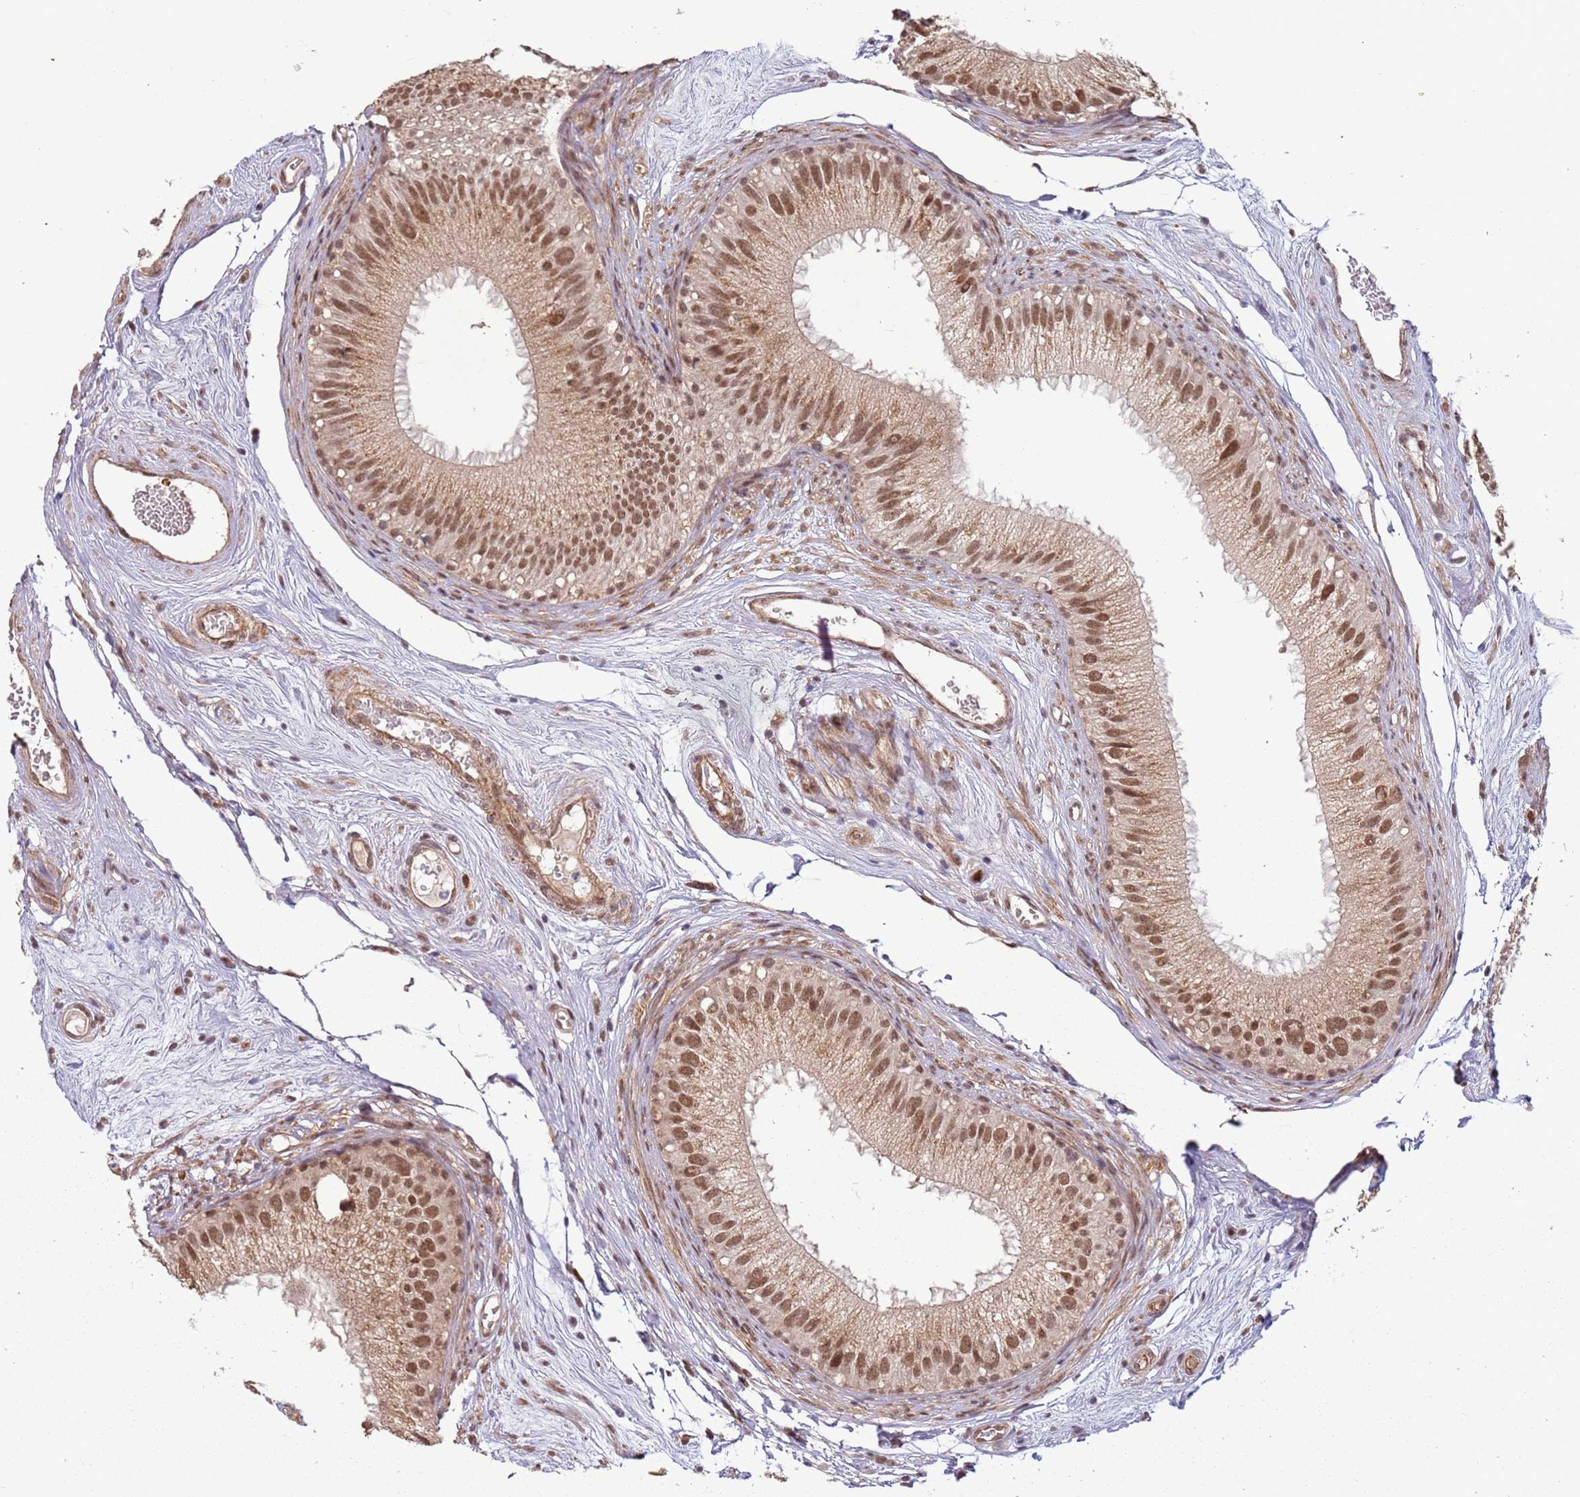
{"staining": {"intensity": "moderate", "quantity": ">75%", "location": "nuclear"}, "tissue": "epididymis", "cell_type": "Glandular cells", "image_type": "normal", "snomed": [{"axis": "morphology", "description": "Normal tissue, NOS"}, {"axis": "topography", "description": "Epididymis"}], "caption": "High-magnification brightfield microscopy of normal epididymis stained with DAB (3,3'-diaminobenzidine) (brown) and counterstained with hematoxylin (blue). glandular cells exhibit moderate nuclear expression is present in about>75% of cells. (DAB (3,3'-diaminobenzidine) IHC, brown staining for protein, blue staining for nuclei).", "gene": "POLR3H", "patient": {"sex": "male", "age": 77}}